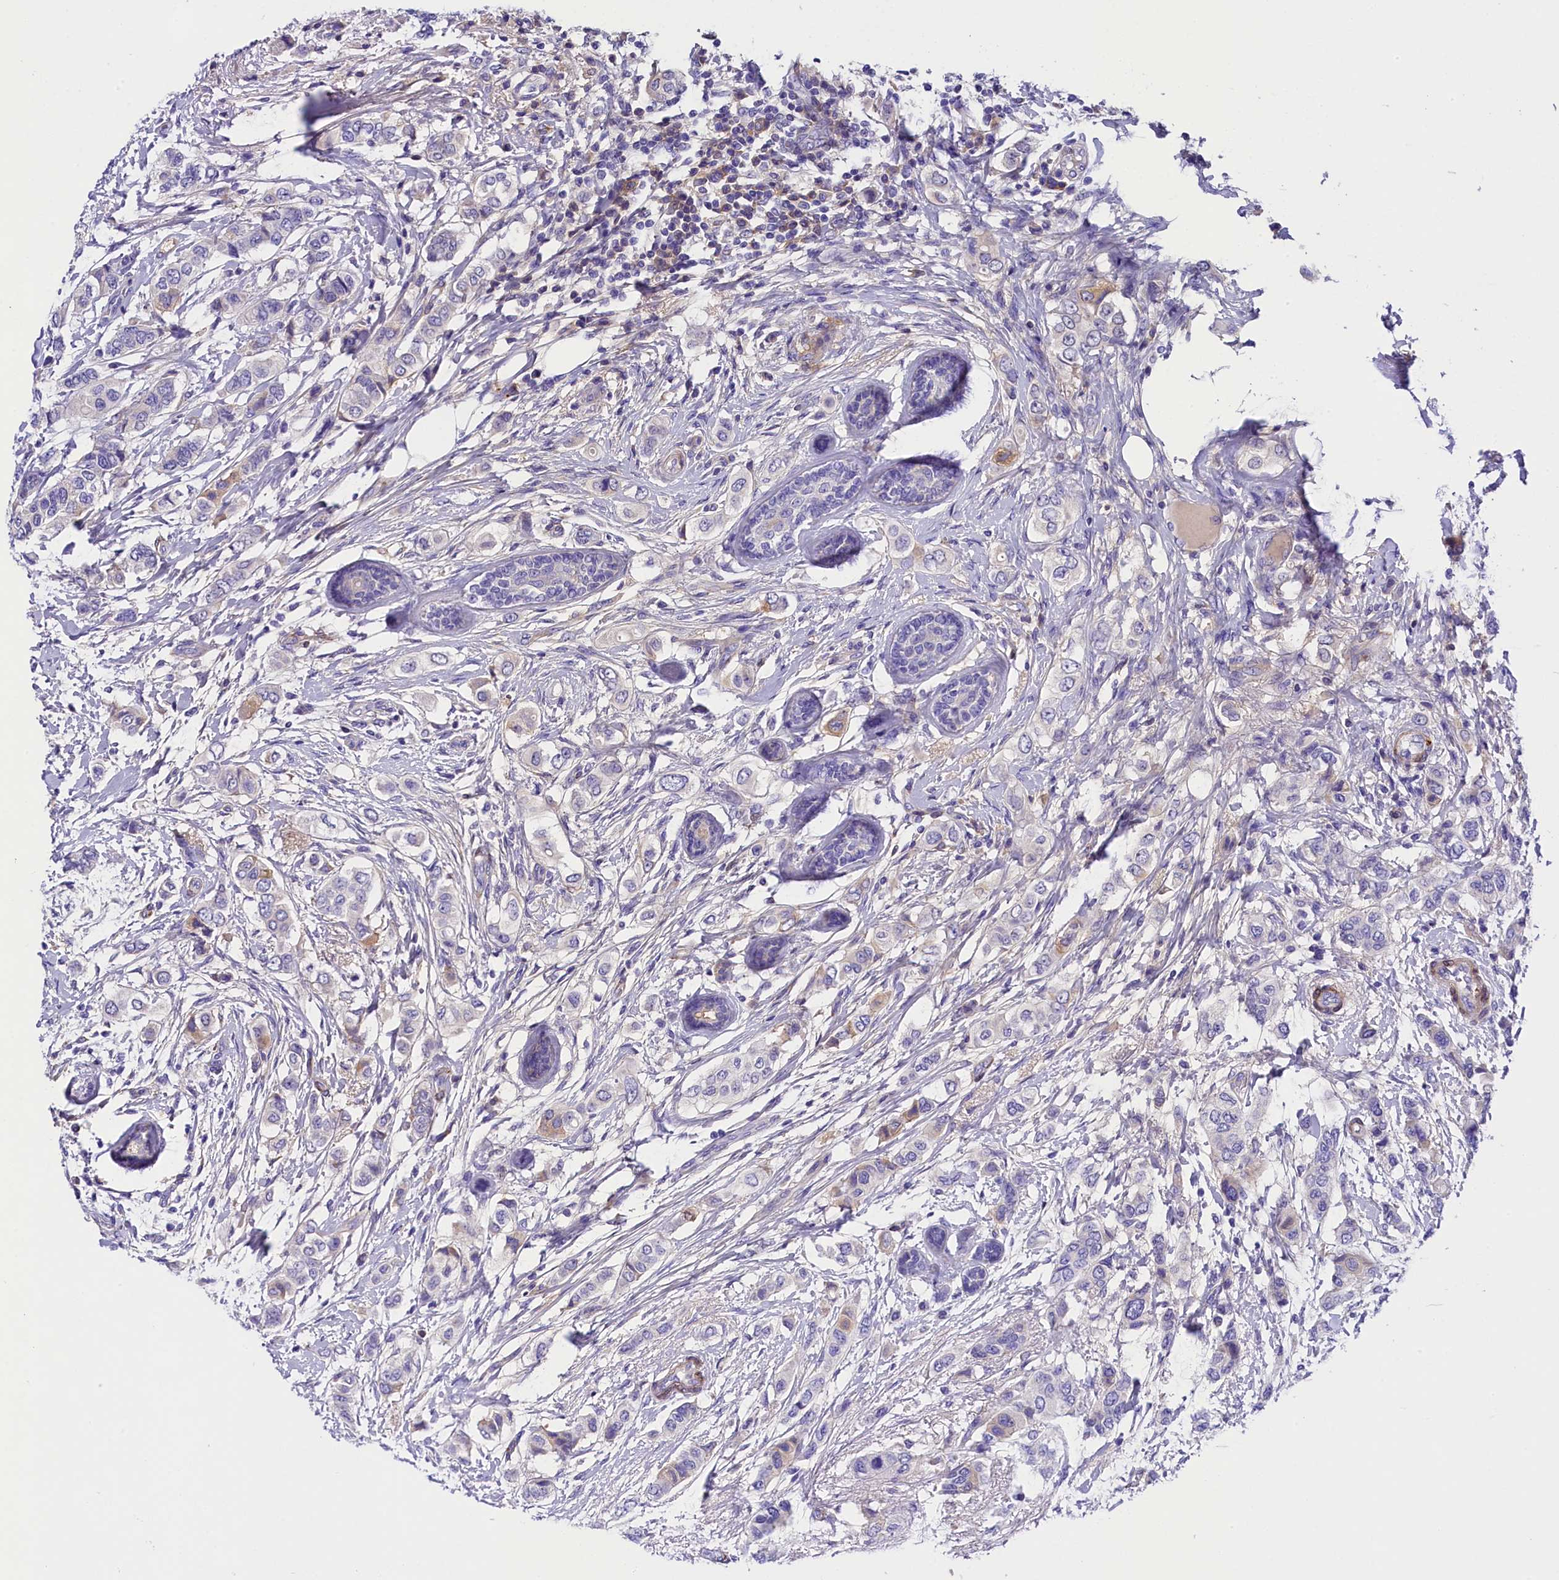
{"staining": {"intensity": "negative", "quantity": "none", "location": "none"}, "tissue": "breast cancer", "cell_type": "Tumor cells", "image_type": "cancer", "snomed": [{"axis": "morphology", "description": "Lobular carcinoma"}, {"axis": "topography", "description": "Breast"}], "caption": "Immunohistochemical staining of human breast cancer (lobular carcinoma) displays no significant staining in tumor cells.", "gene": "SOD3", "patient": {"sex": "female", "age": 51}}